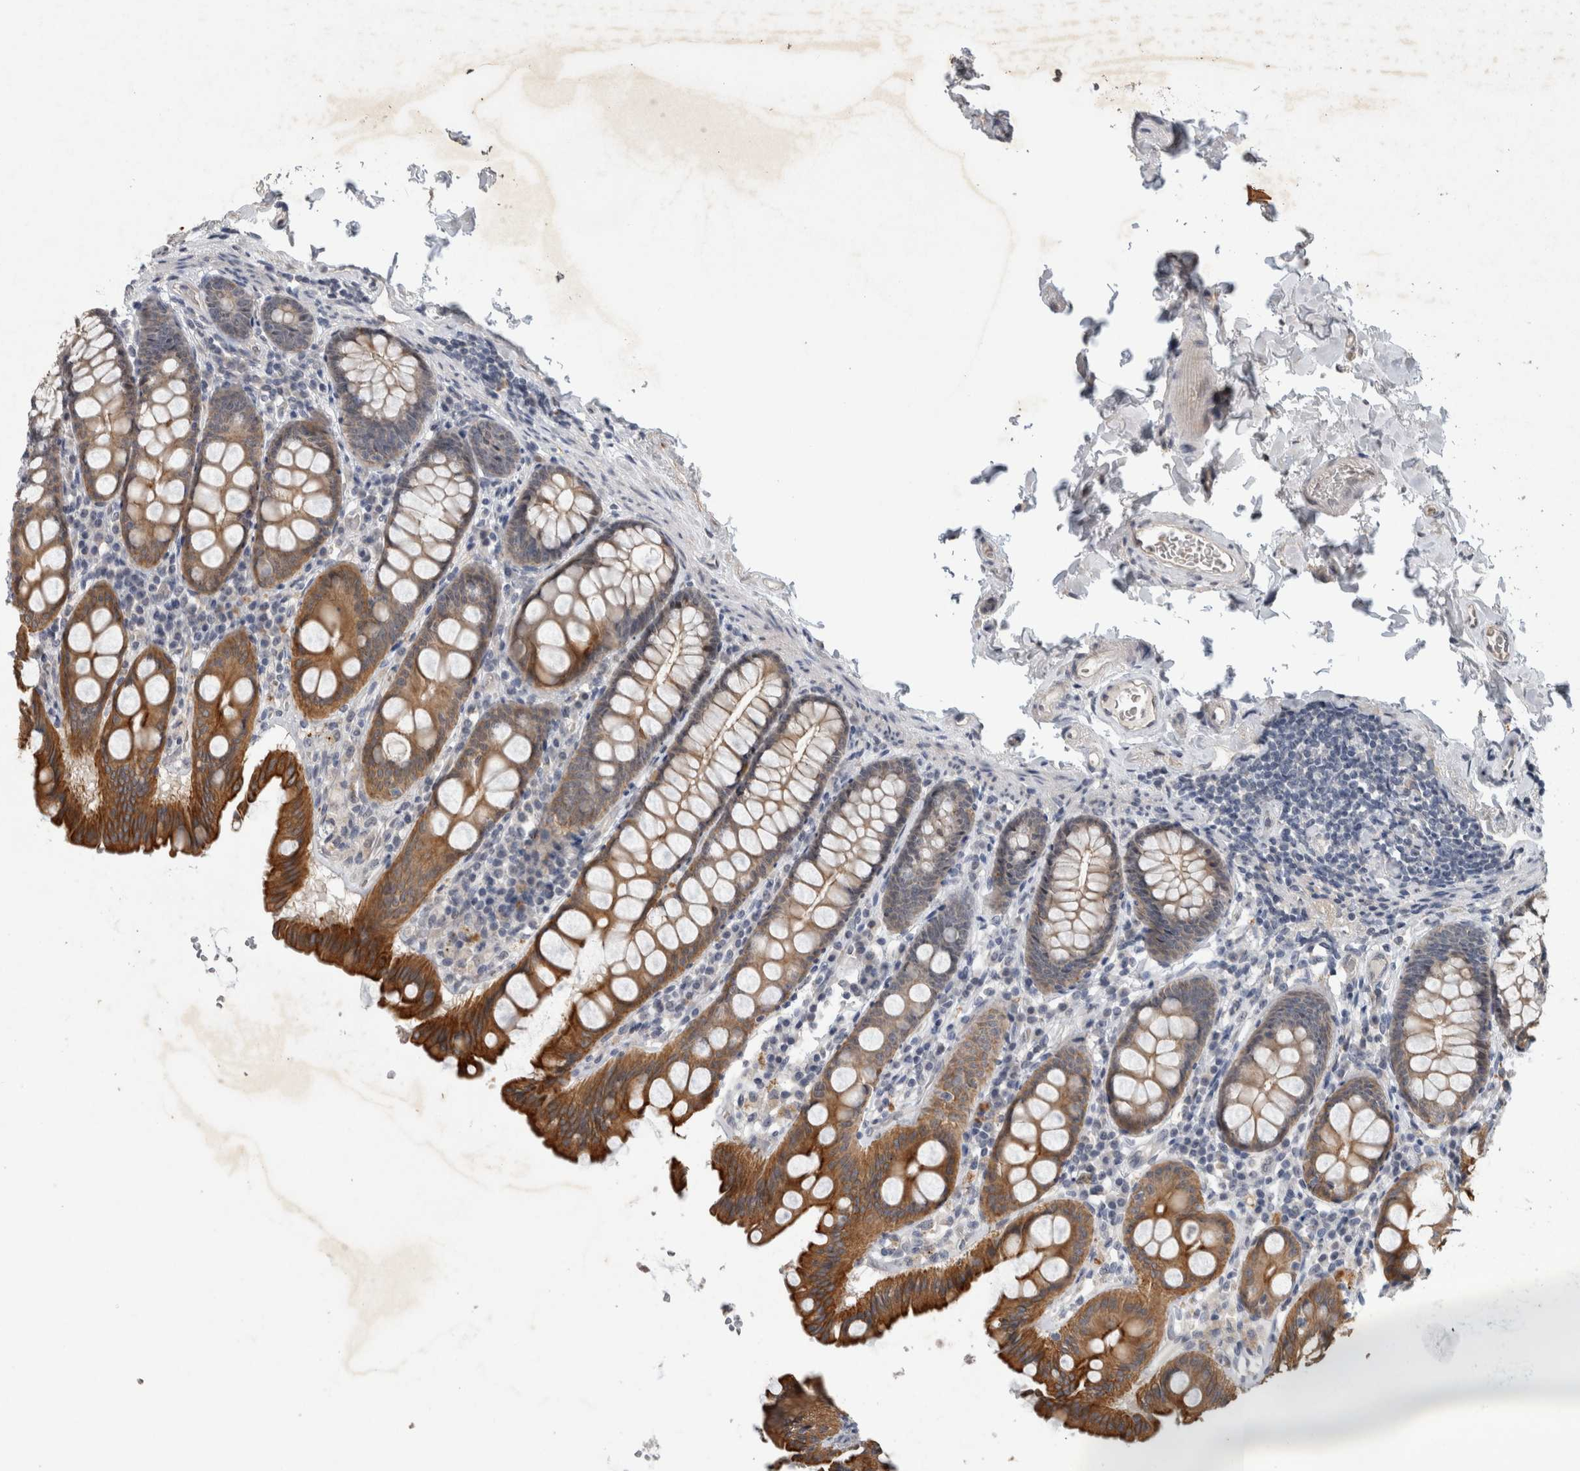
{"staining": {"intensity": "negative", "quantity": "none", "location": "none"}, "tissue": "colon", "cell_type": "Endothelial cells", "image_type": "normal", "snomed": [{"axis": "morphology", "description": "Normal tissue, NOS"}, {"axis": "topography", "description": "Colon"}, {"axis": "topography", "description": "Peripheral nerve tissue"}], "caption": "Immunohistochemical staining of normal colon reveals no significant positivity in endothelial cells.", "gene": "RHPN1", "patient": {"sex": "female", "age": 61}}